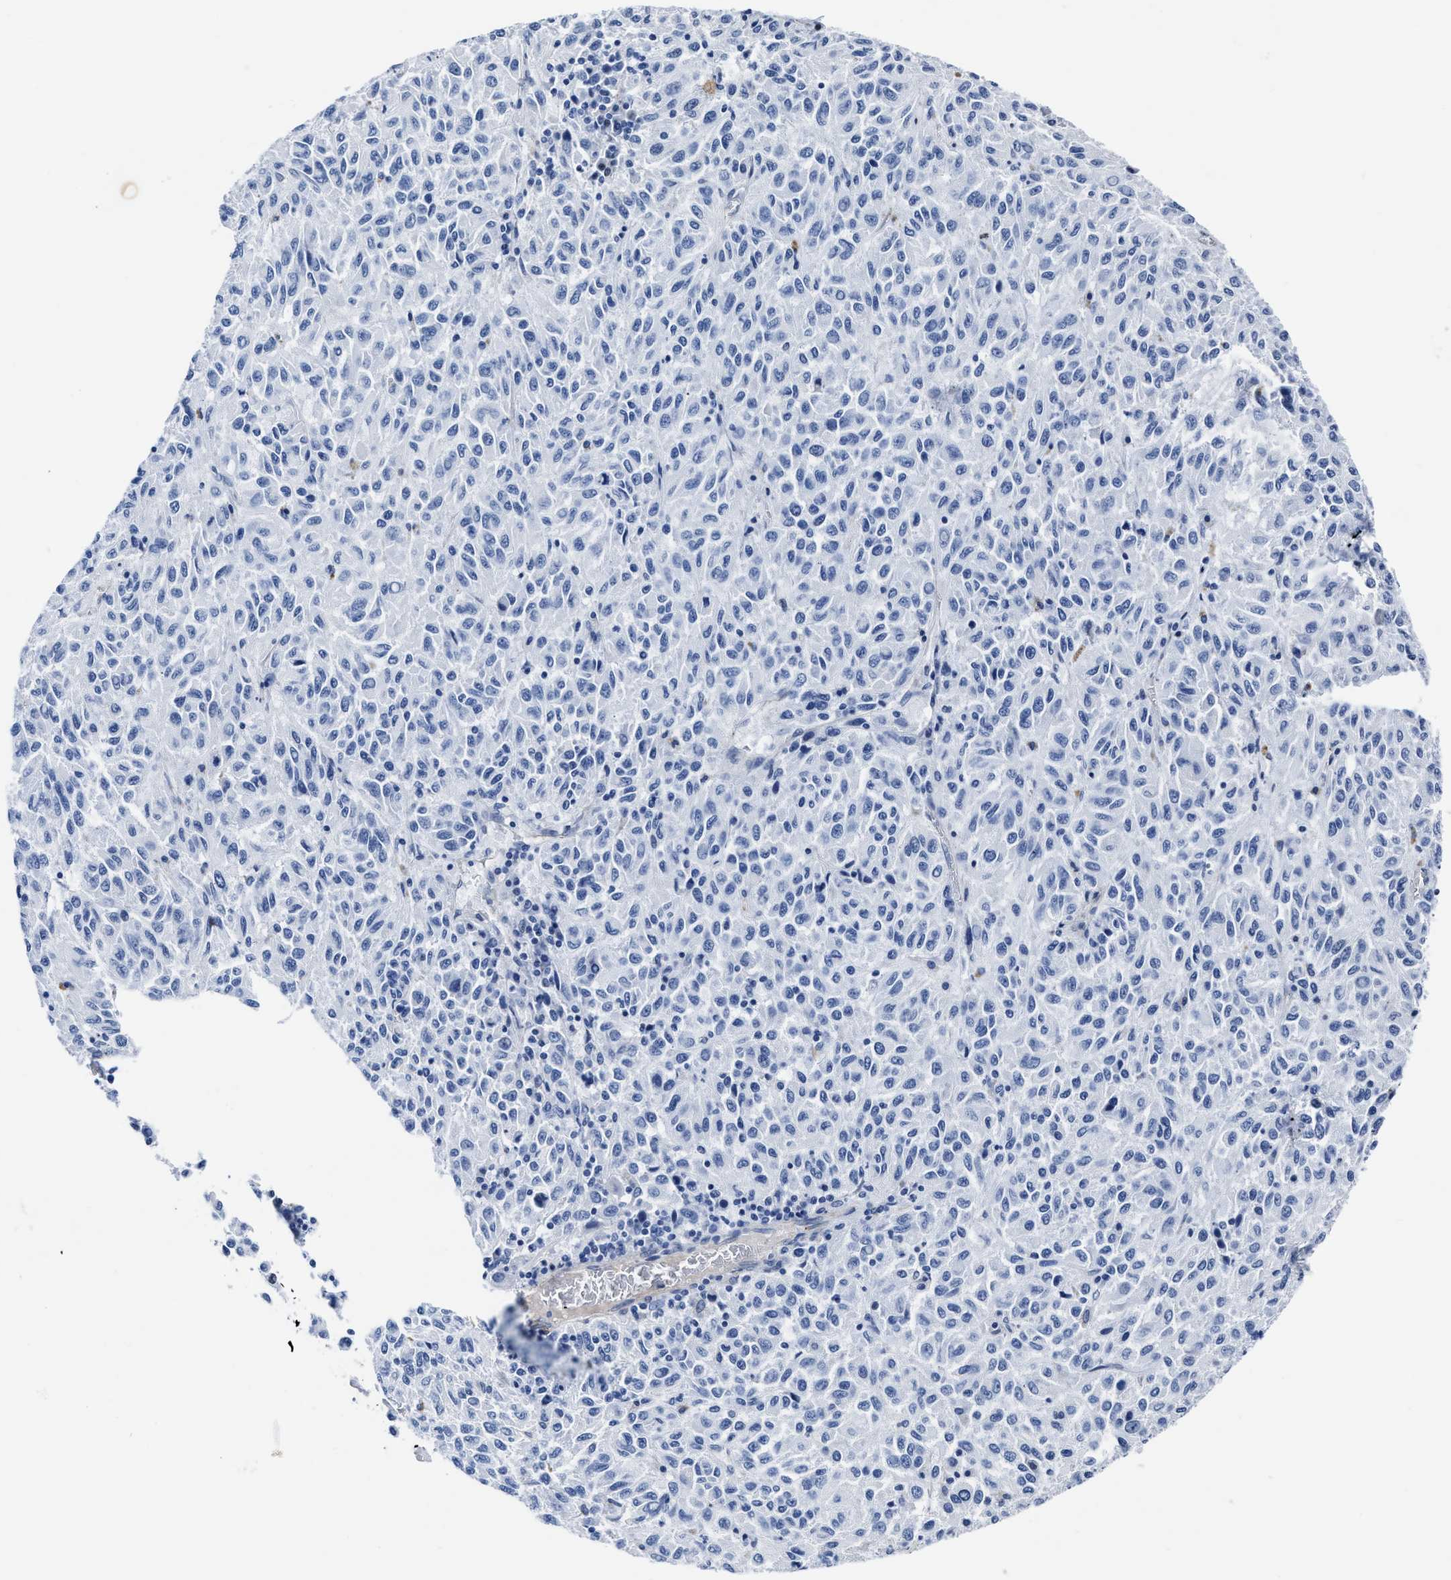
{"staining": {"intensity": "negative", "quantity": "none", "location": "none"}, "tissue": "melanoma", "cell_type": "Tumor cells", "image_type": "cancer", "snomed": [{"axis": "morphology", "description": "Malignant melanoma, Metastatic site"}, {"axis": "topography", "description": "Lung"}], "caption": "Immunohistochemistry (IHC) image of neoplastic tissue: human melanoma stained with DAB (3,3'-diaminobenzidine) demonstrates no significant protein positivity in tumor cells.", "gene": "KCNMB3", "patient": {"sex": "male", "age": 64}}